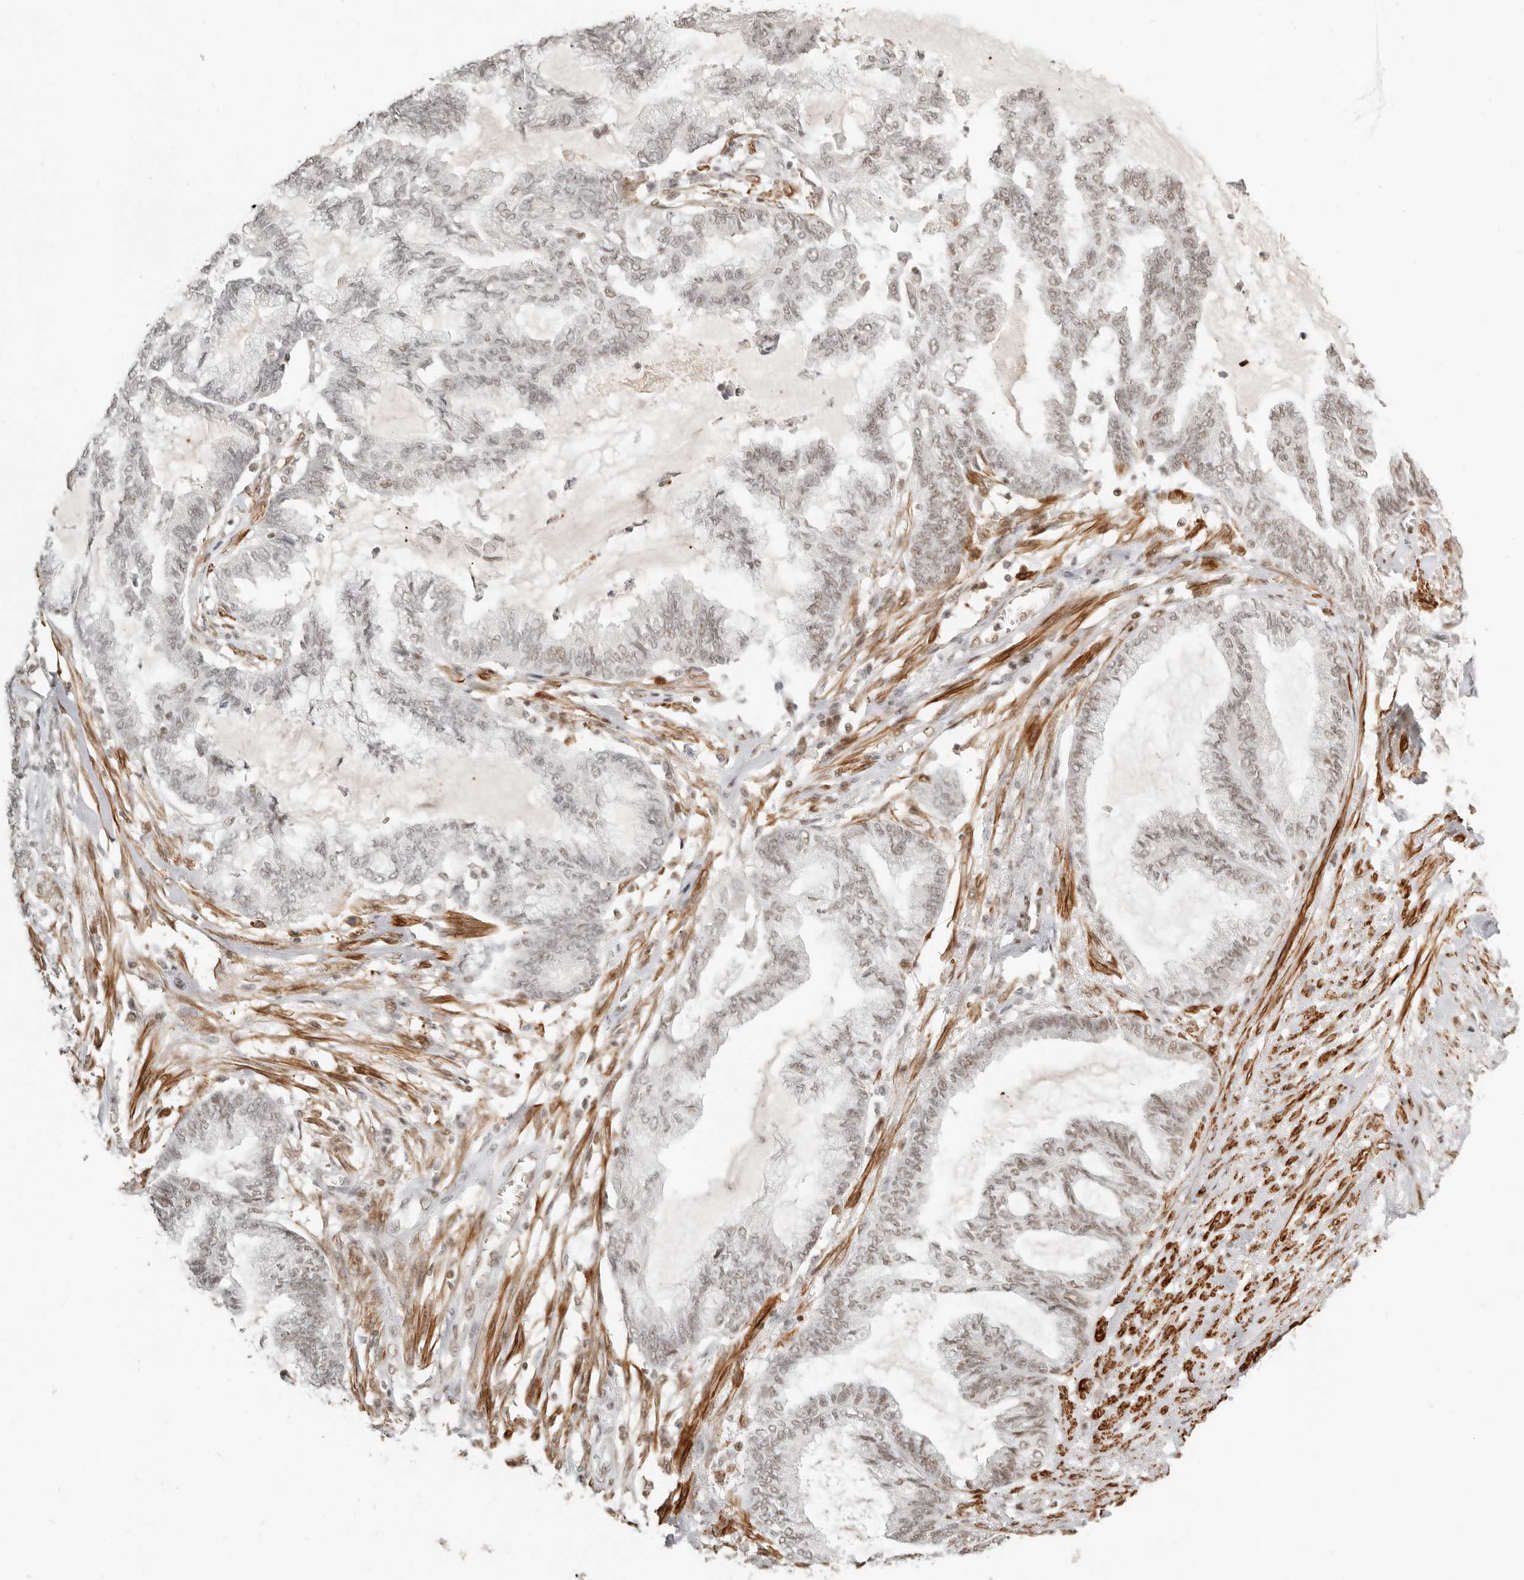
{"staining": {"intensity": "moderate", "quantity": "25%-75%", "location": "nuclear"}, "tissue": "endometrial cancer", "cell_type": "Tumor cells", "image_type": "cancer", "snomed": [{"axis": "morphology", "description": "Adenocarcinoma, NOS"}, {"axis": "topography", "description": "Endometrium"}], "caption": "This is a histology image of immunohistochemistry (IHC) staining of endometrial cancer (adenocarcinoma), which shows moderate expression in the nuclear of tumor cells.", "gene": "GABPA", "patient": {"sex": "female", "age": 86}}